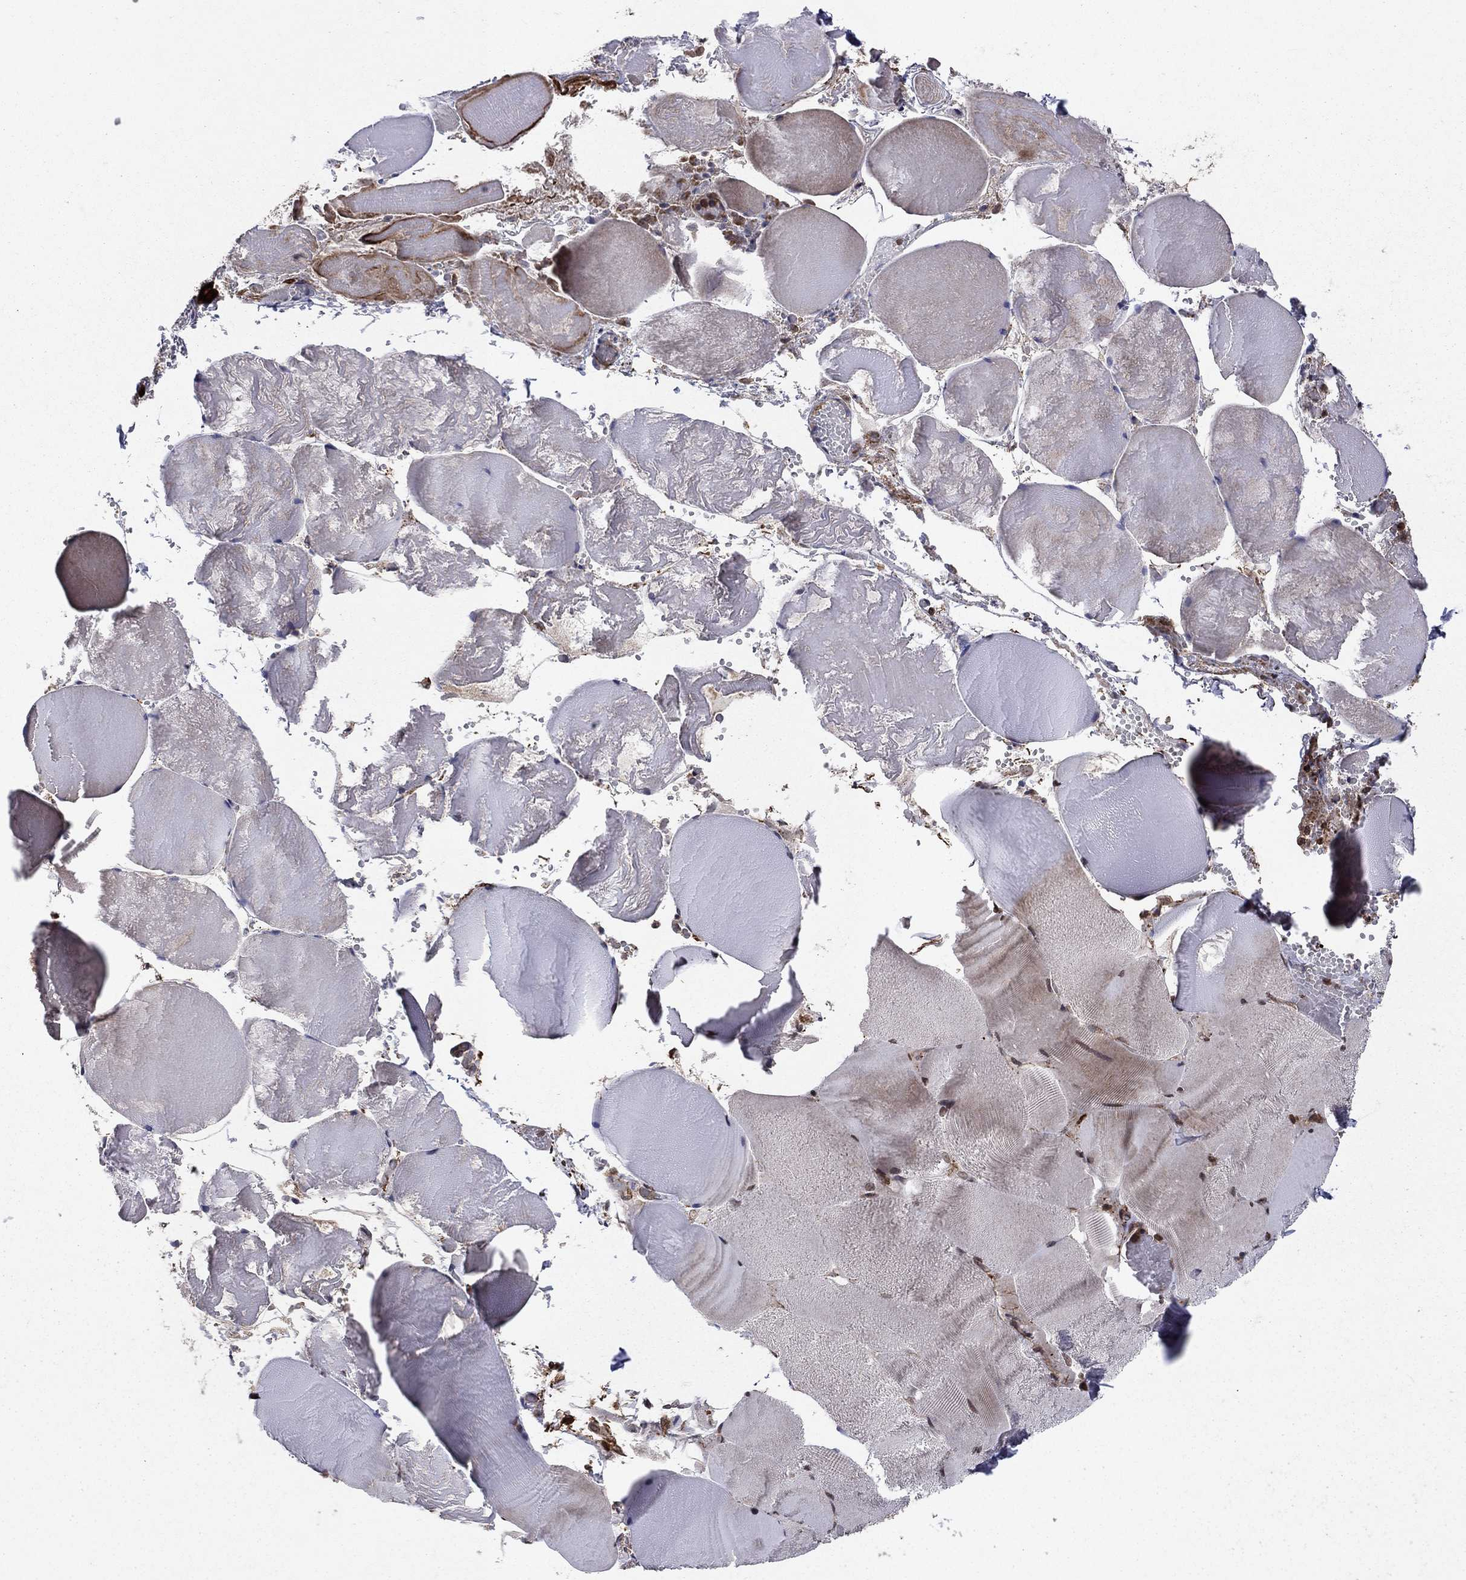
{"staining": {"intensity": "negative", "quantity": "none", "location": "none"}, "tissue": "skeletal muscle", "cell_type": "Myocytes", "image_type": "normal", "snomed": [{"axis": "morphology", "description": "Normal tissue, NOS"}, {"axis": "morphology", "description": "Malignant melanoma, Metastatic site"}, {"axis": "topography", "description": "Skeletal muscle"}], "caption": "DAB immunohistochemical staining of unremarkable human skeletal muscle displays no significant positivity in myocytes. Nuclei are stained in blue.", "gene": "SSX2IP", "patient": {"sex": "male", "age": 50}}